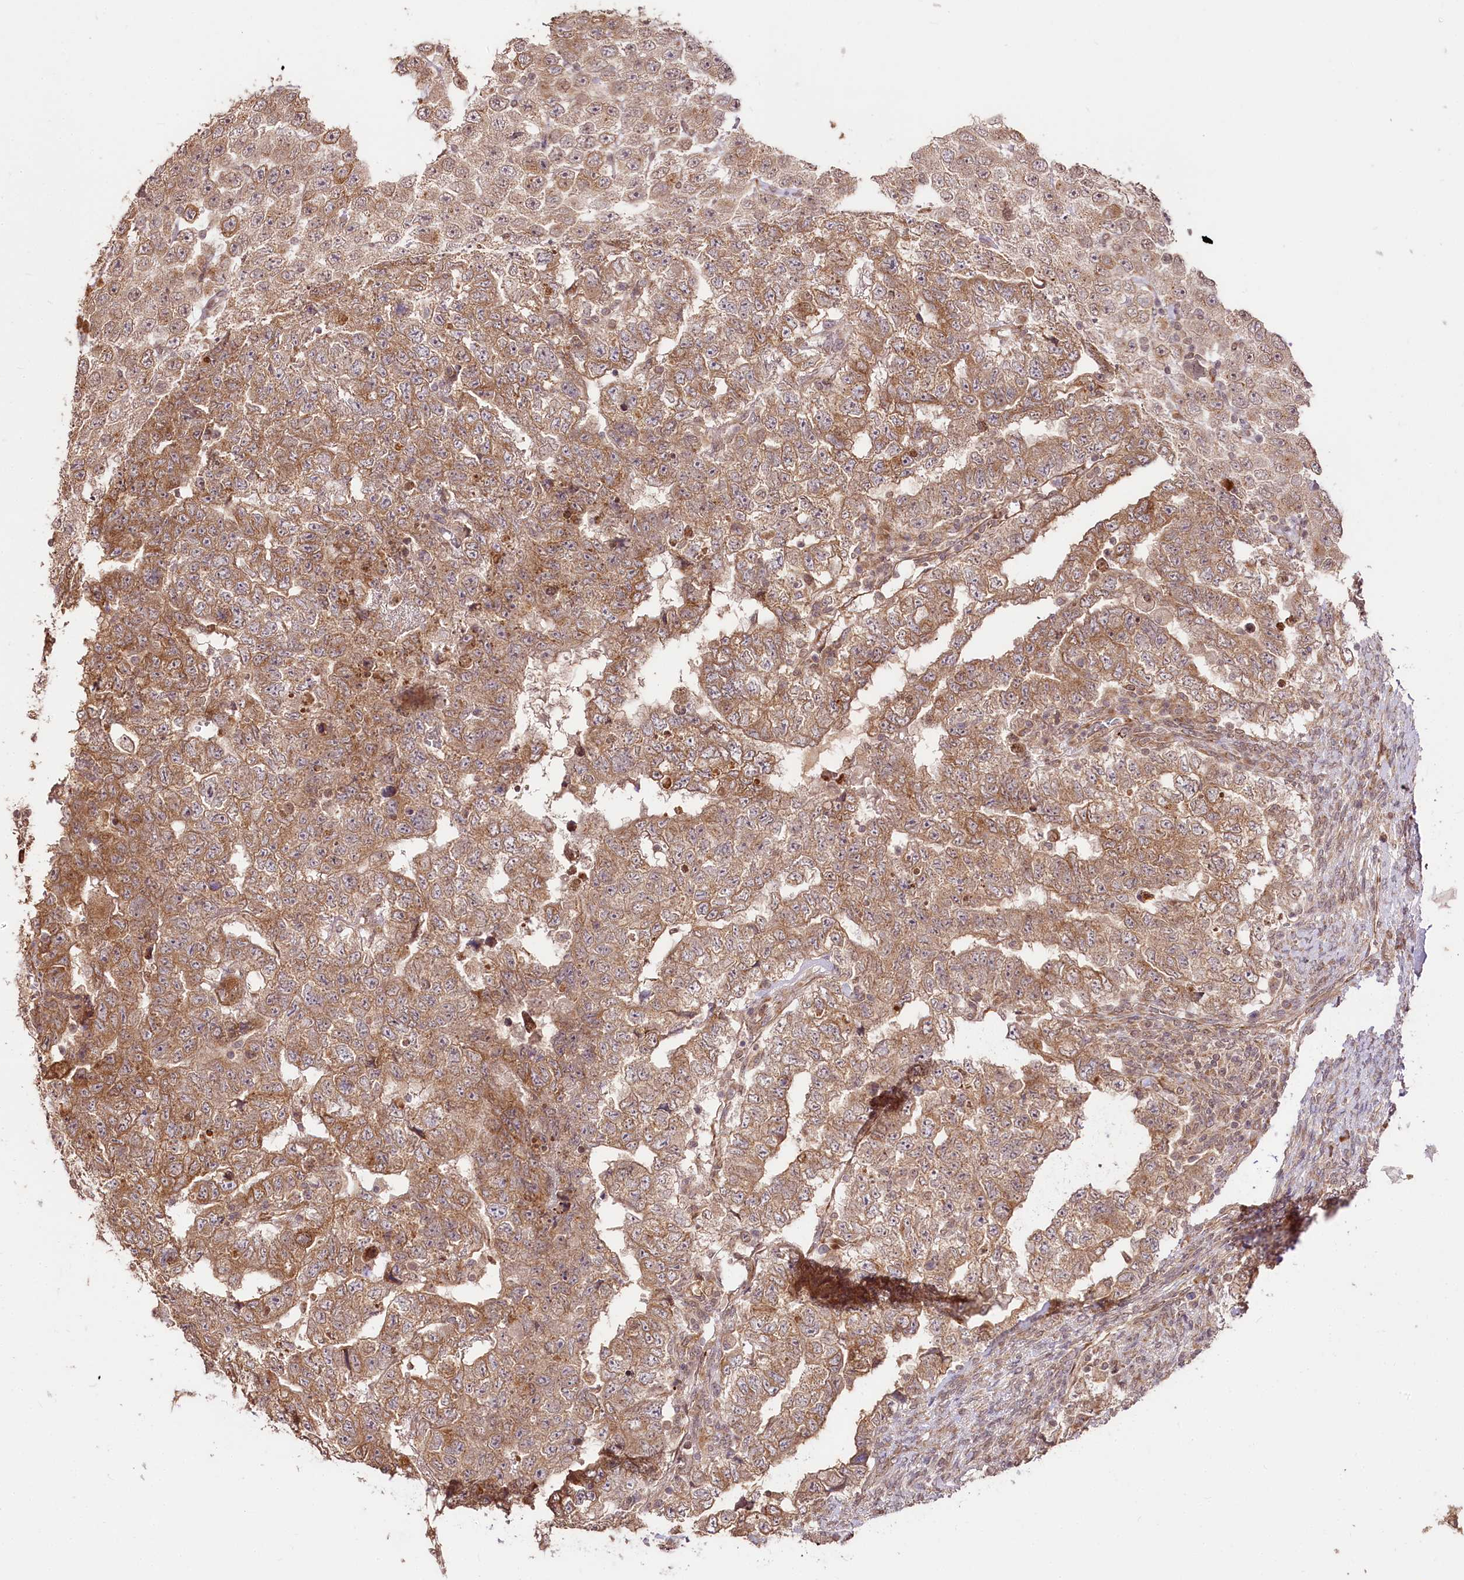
{"staining": {"intensity": "moderate", "quantity": ">75%", "location": "cytoplasmic/membranous"}, "tissue": "testis cancer", "cell_type": "Tumor cells", "image_type": "cancer", "snomed": [{"axis": "morphology", "description": "Carcinoma, Embryonal, NOS"}, {"axis": "topography", "description": "Testis"}], "caption": "The histopathology image shows a brown stain indicating the presence of a protein in the cytoplasmic/membranous of tumor cells in testis cancer (embryonal carcinoma).", "gene": "ENSG00000144785", "patient": {"sex": "male", "age": 36}}